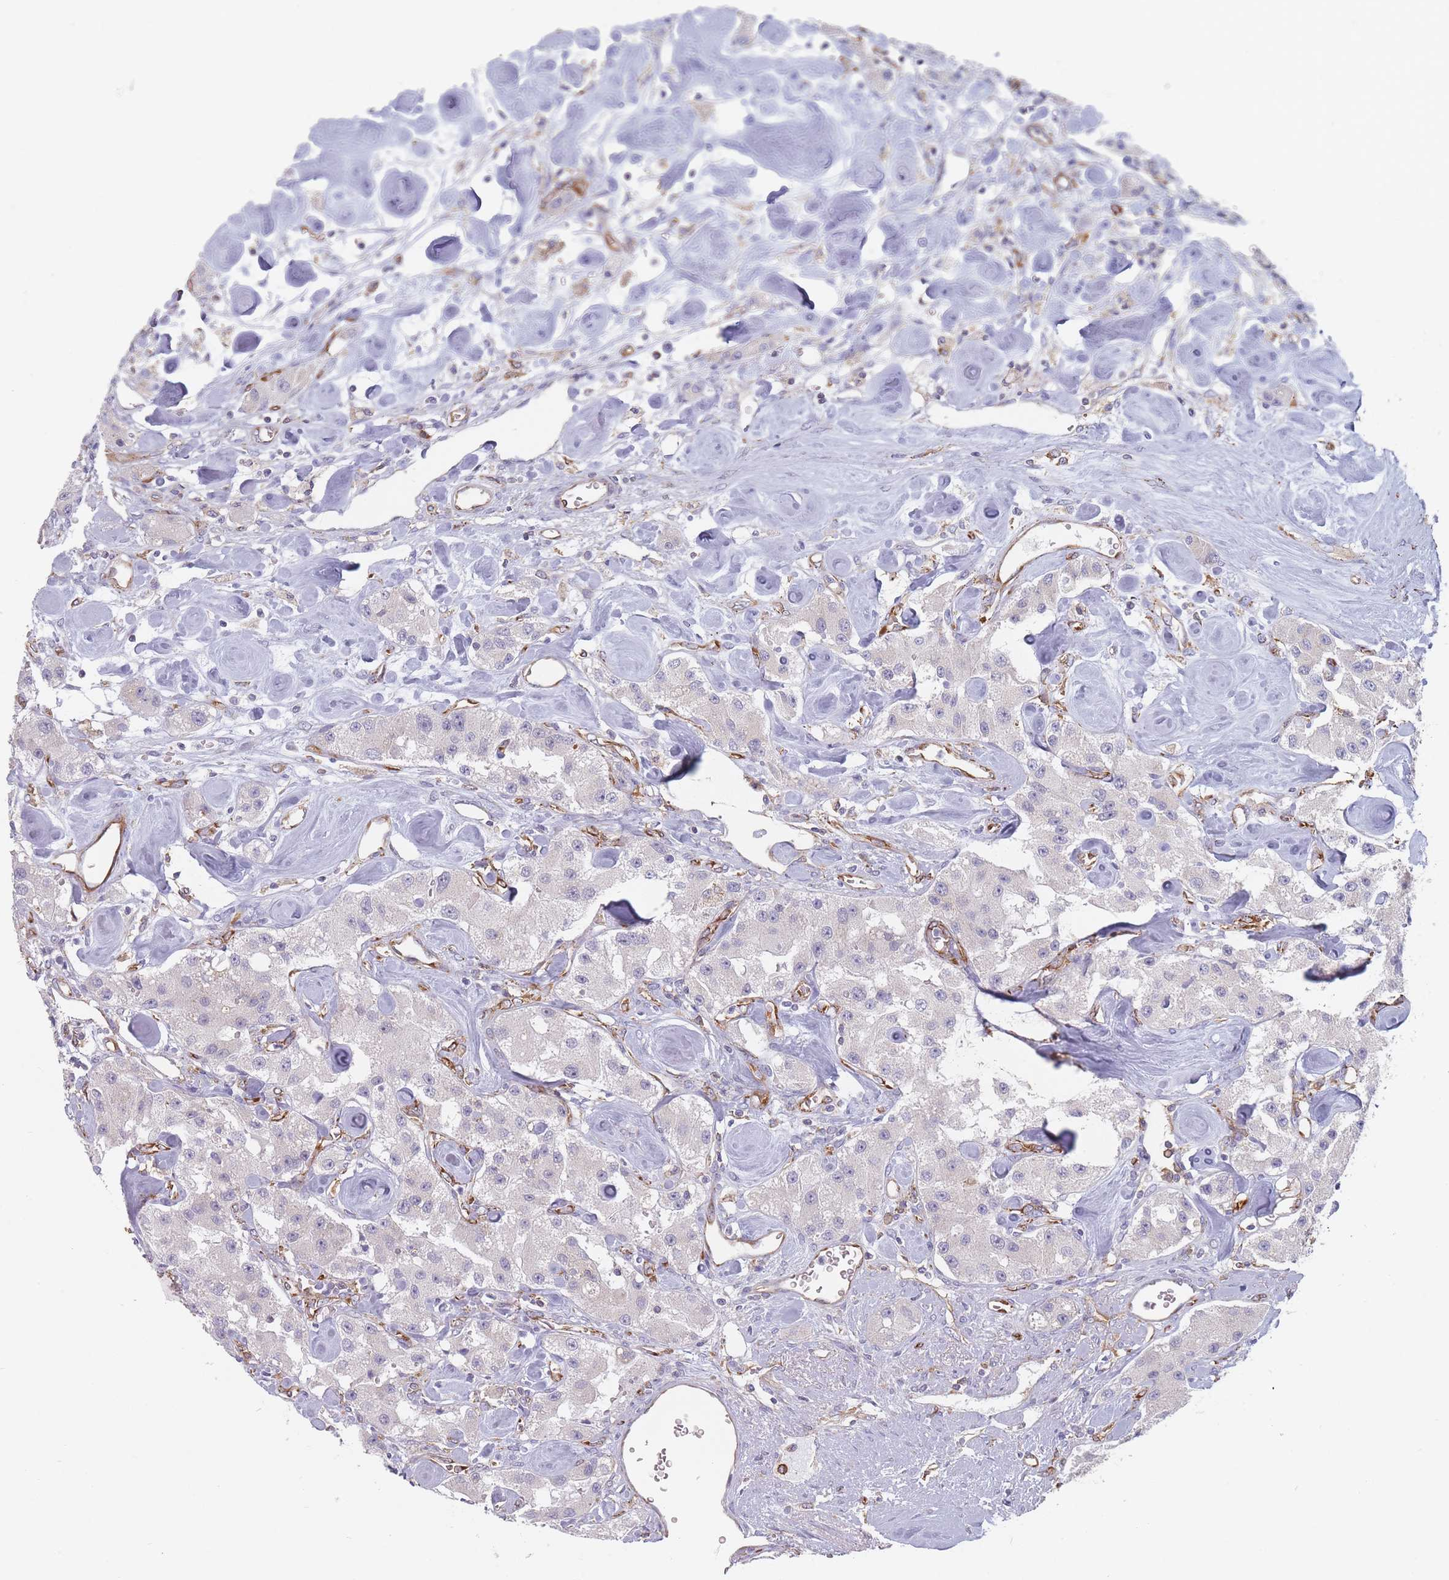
{"staining": {"intensity": "negative", "quantity": "none", "location": "none"}, "tissue": "carcinoid", "cell_type": "Tumor cells", "image_type": "cancer", "snomed": [{"axis": "morphology", "description": "Carcinoid, malignant, NOS"}, {"axis": "topography", "description": "Pancreas"}], "caption": "High power microscopy micrograph of an IHC photomicrograph of carcinoid, revealing no significant positivity in tumor cells. (DAB (3,3'-diaminobenzidine) immunohistochemistry (IHC), high magnification).", "gene": "MAP1S", "patient": {"sex": "male", "age": 41}}